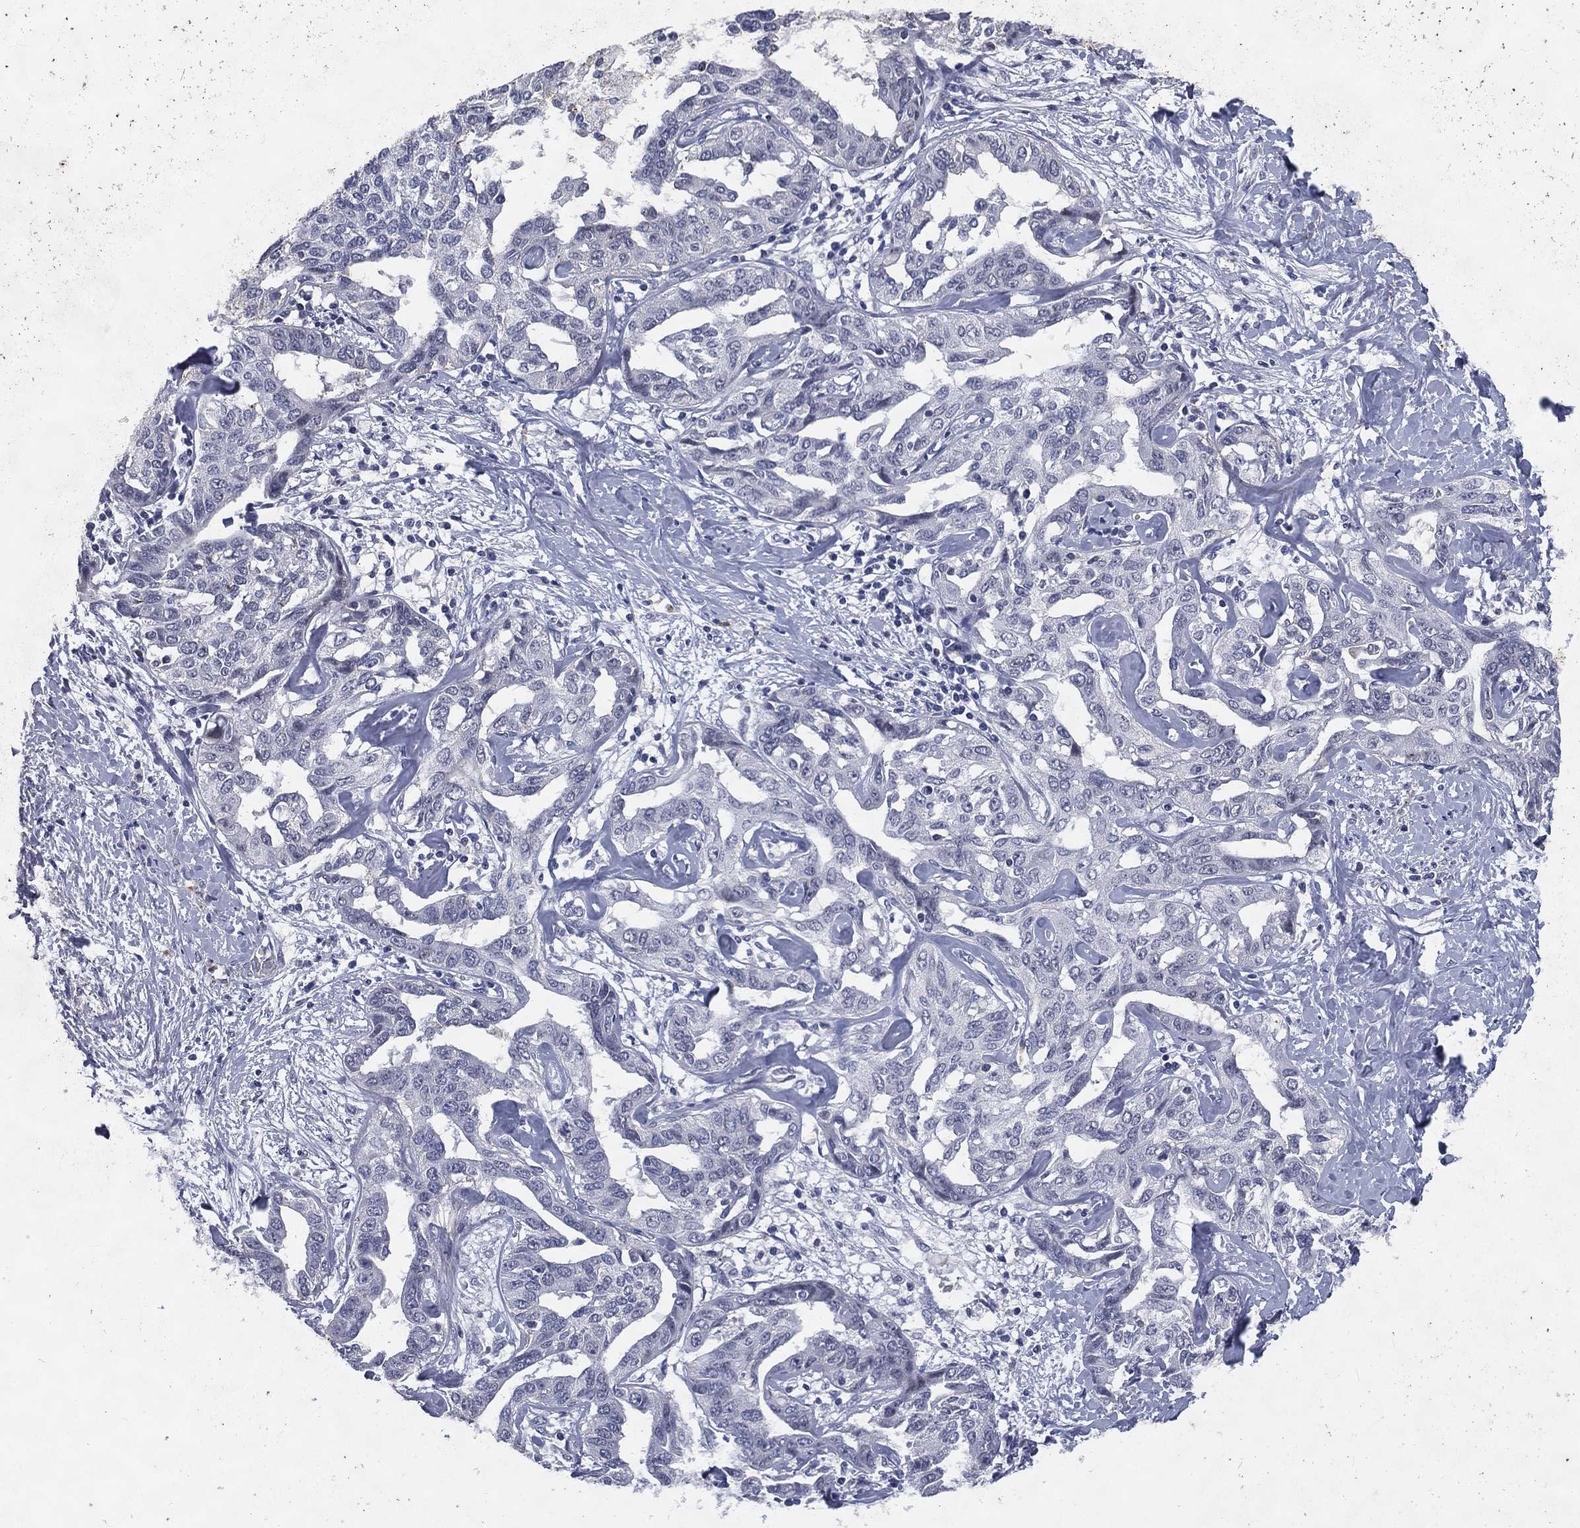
{"staining": {"intensity": "negative", "quantity": "none", "location": "none"}, "tissue": "liver cancer", "cell_type": "Tumor cells", "image_type": "cancer", "snomed": [{"axis": "morphology", "description": "Cholangiocarcinoma"}, {"axis": "topography", "description": "Liver"}], "caption": "A micrograph of human liver cancer is negative for staining in tumor cells. (Stains: DAB immunohistochemistry (IHC) with hematoxylin counter stain, Microscopy: brightfield microscopy at high magnification).", "gene": "IFT27", "patient": {"sex": "male", "age": 59}}